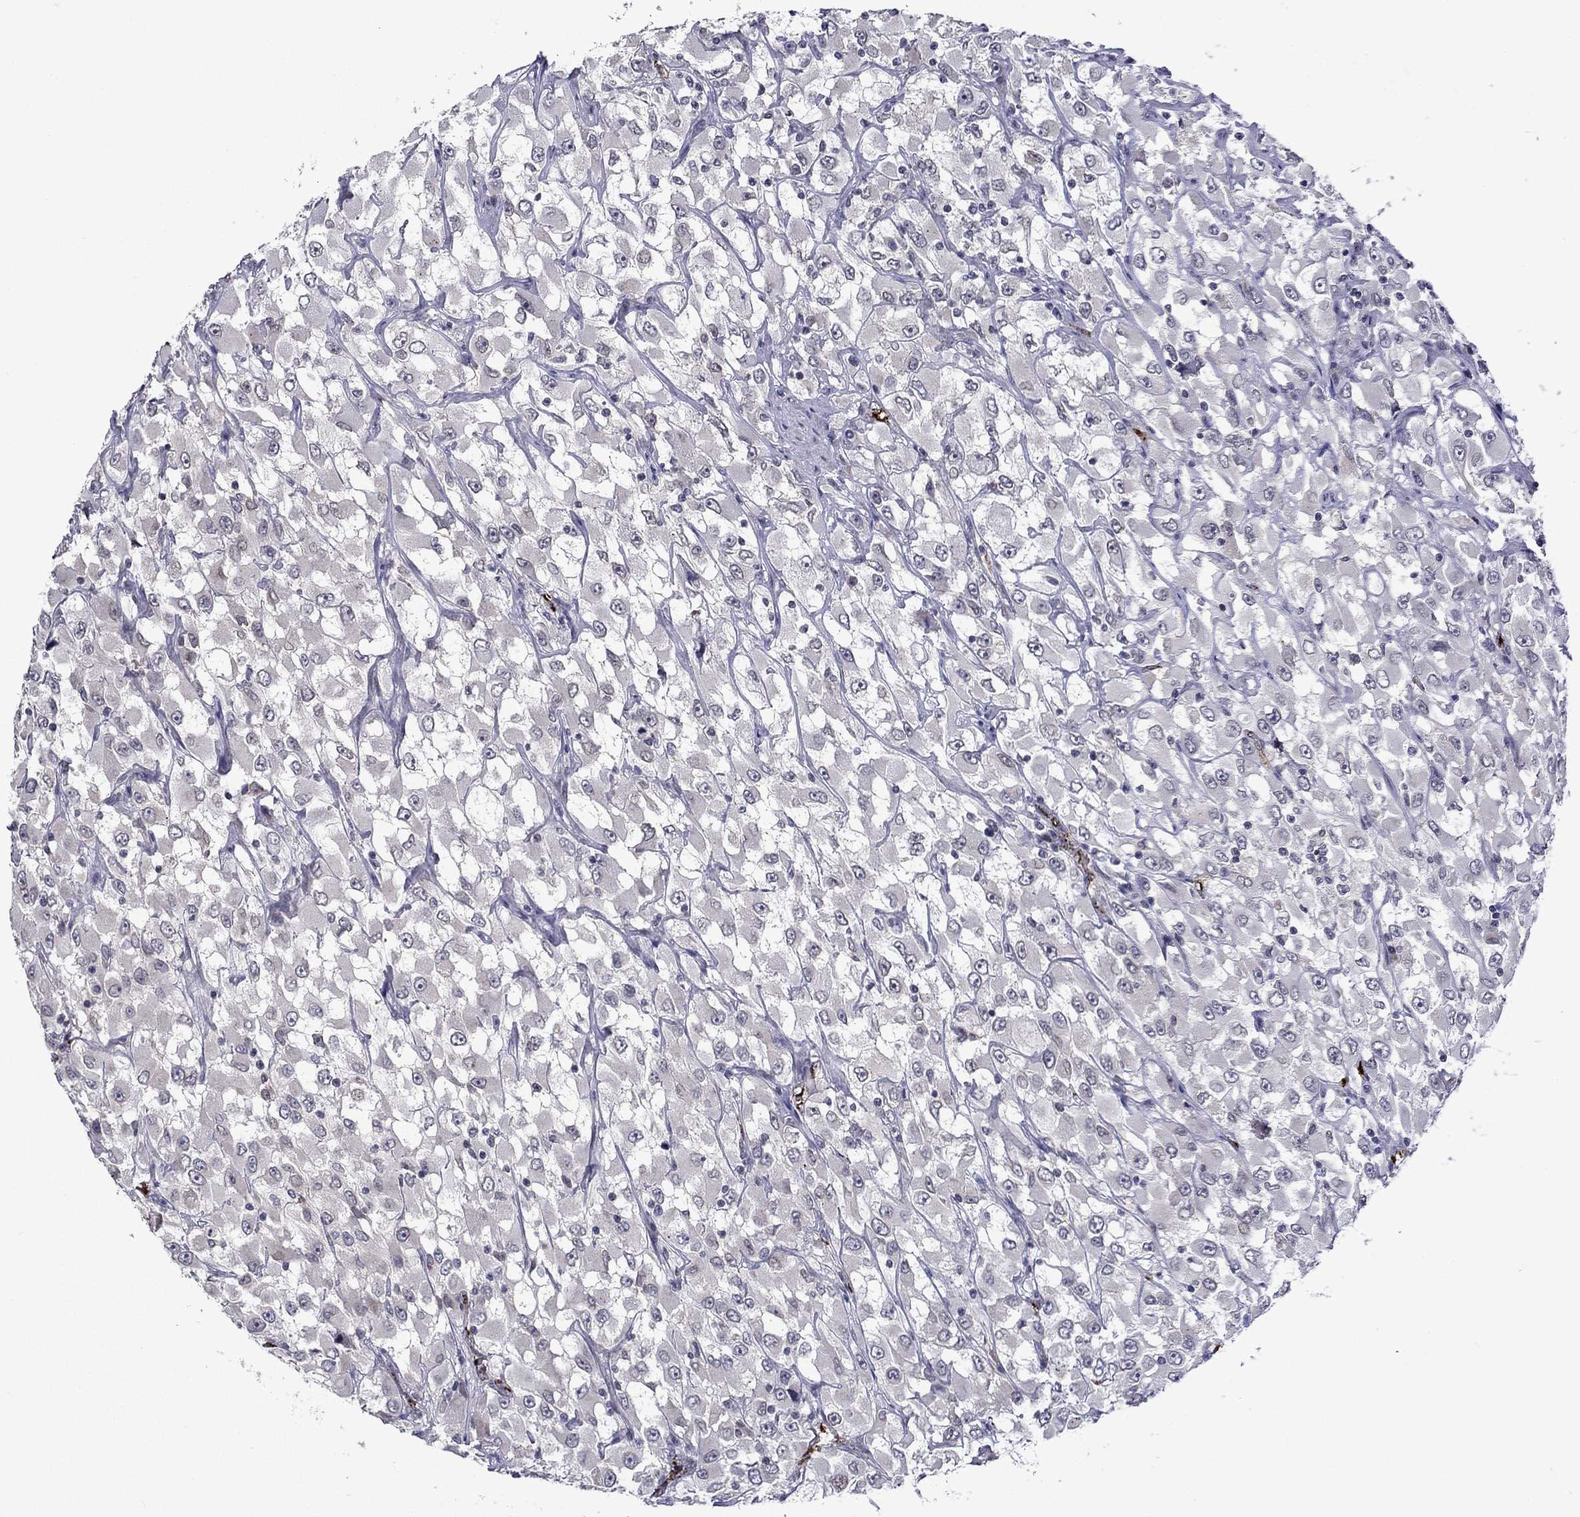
{"staining": {"intensity": "negative", "quantity": "none", "location": "none"}, "tissue": "renal cancer", "cell_type": "Tumor cells", "image_type": "cancer", "snomed": [{"axis": "morphology", "description": "Adenocarcinoma, NOS"}, {"axis": "topography", "description": "Kidney"}], "caption": "Immunohistochemical staining of renal cancer displays no significant positivity in tumor cells. (DAB (3,3'-diaminobenzidine) immunohistochemistry with hematoxylin counter stain).", "gene": "SLITRK1", "patient": {"sex": "female", "age": 52}}